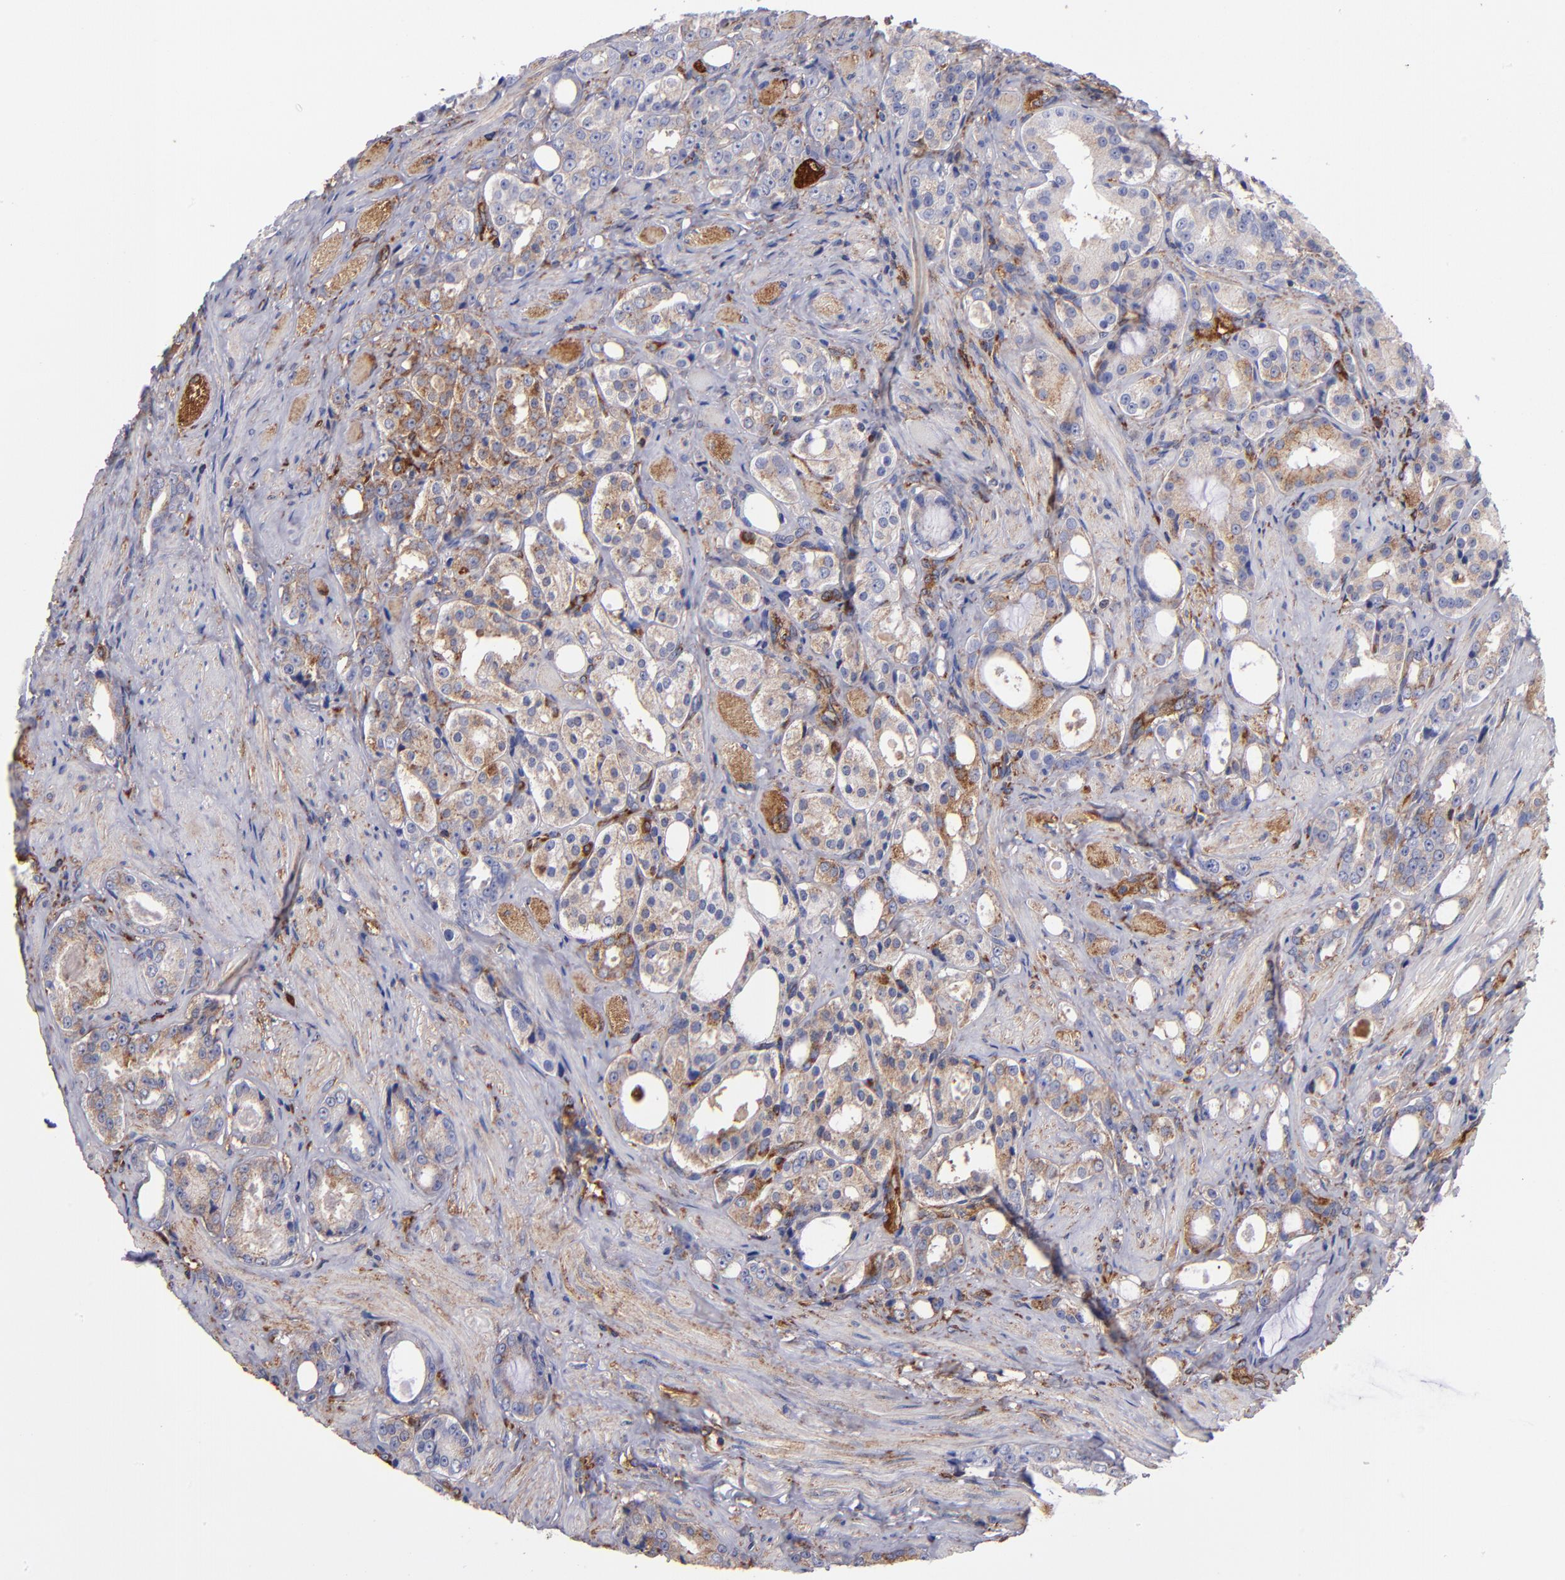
{"staining": {"intensity": "weak", "quantity": "25%-75%", "location": "cytoplasmic/membranous"}, "tissue": "prostate cancer", "cell_type": "Tumor cells", "image_type": "cancer", "snomed": [{"axis": "morphology", "description": "Adenocarcinoma, Medium grade"}, {"axis": "topography", "description": "Prostate"}], "caption": "The histopathology image demonstrates staining of prostate medium-grade adenocarcinoma, revealing weak cytoplasmic/membranous protein staining (brown color) within tumor cells. (IHC, brightfield microscopy, high magnification).", "gene": "MVP", "patient": {"sex": "male", "age": 60}}